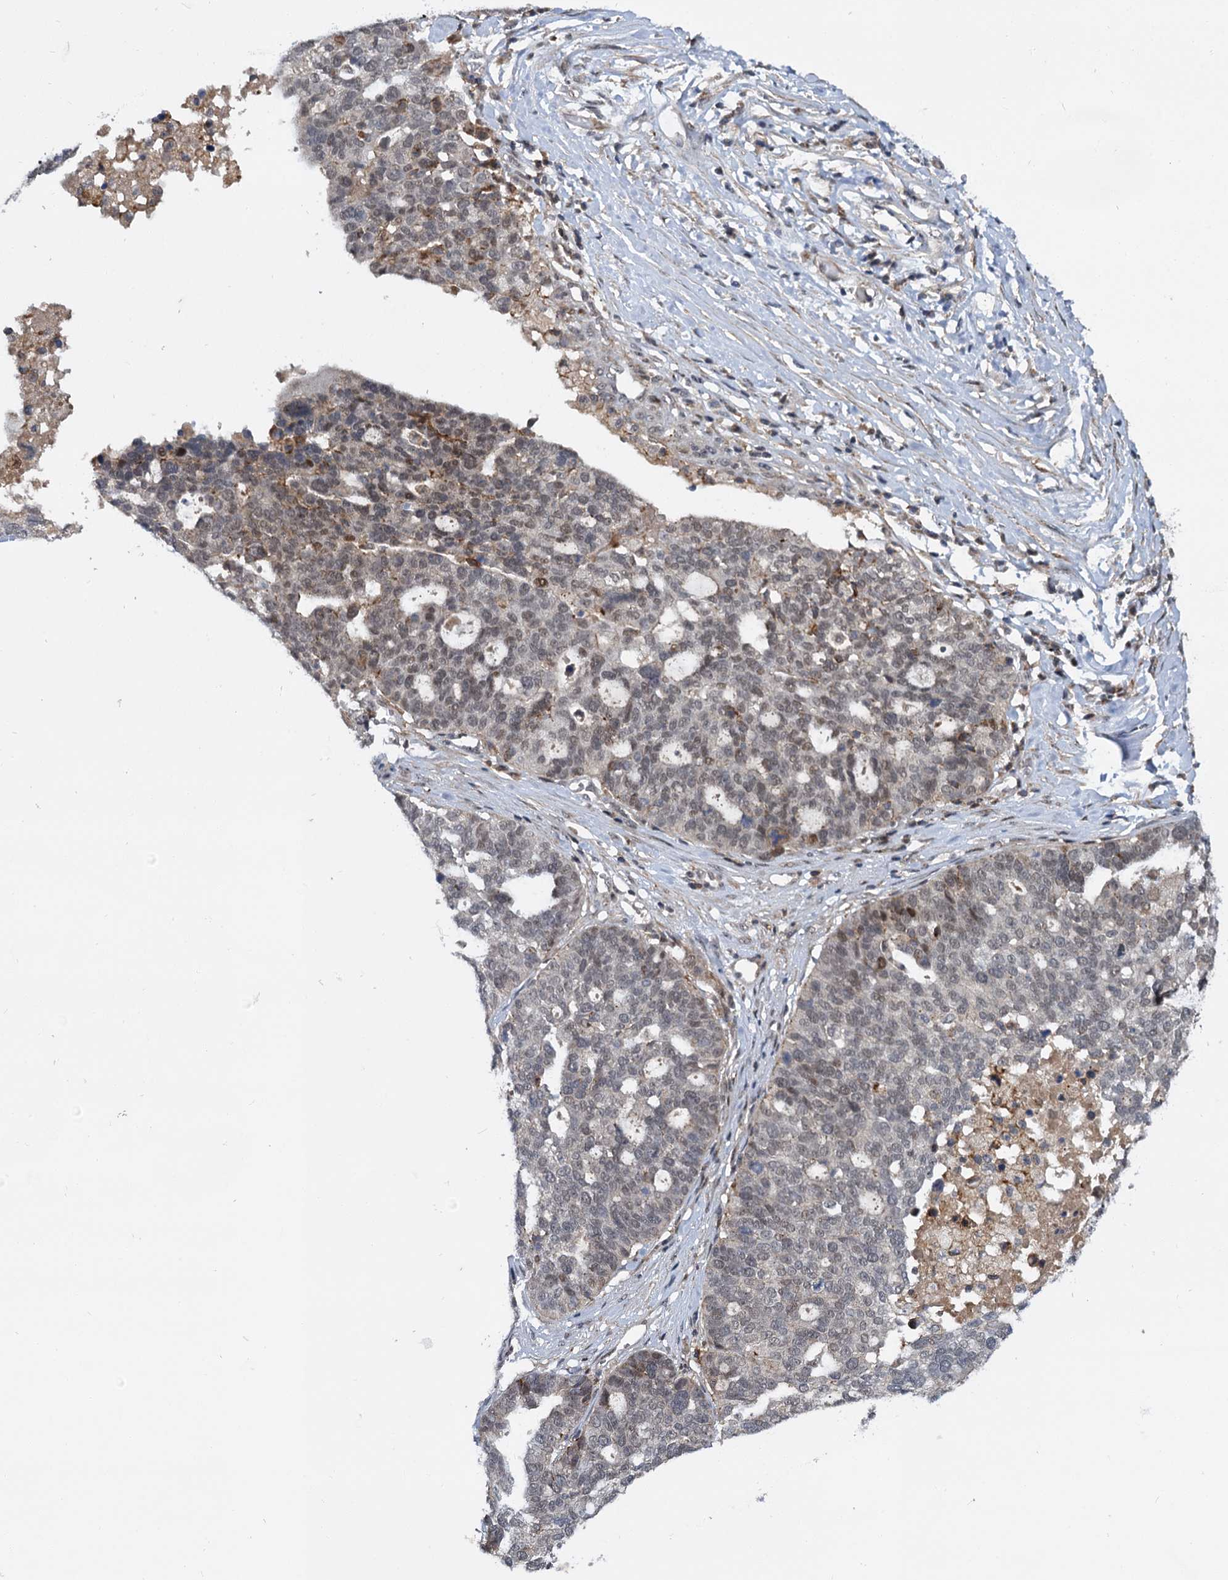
{"staining": {"intensity": "weak", "quantity": "25%-75%", "location": "nuclear"}, "tissue": "ovarian cancer", "cell_type": "Tumor cells", "image_type": "cancer", "snomed": [{"axis": "morphology", "description": "Cystadenocarcinoma, serous, NOS"}, {"axis": "topography", "description": "Ovary"}], "caption": "Immunohistochemistry histopathology image of human serous cystadenocarcinoma (ovarian) stained for a protein (brown), which displays low levels of weak nuclear expression in about 25%-75% of tumor cells.", "gene": "MBD6", "patient": {"sex": "female", "age": 59}}